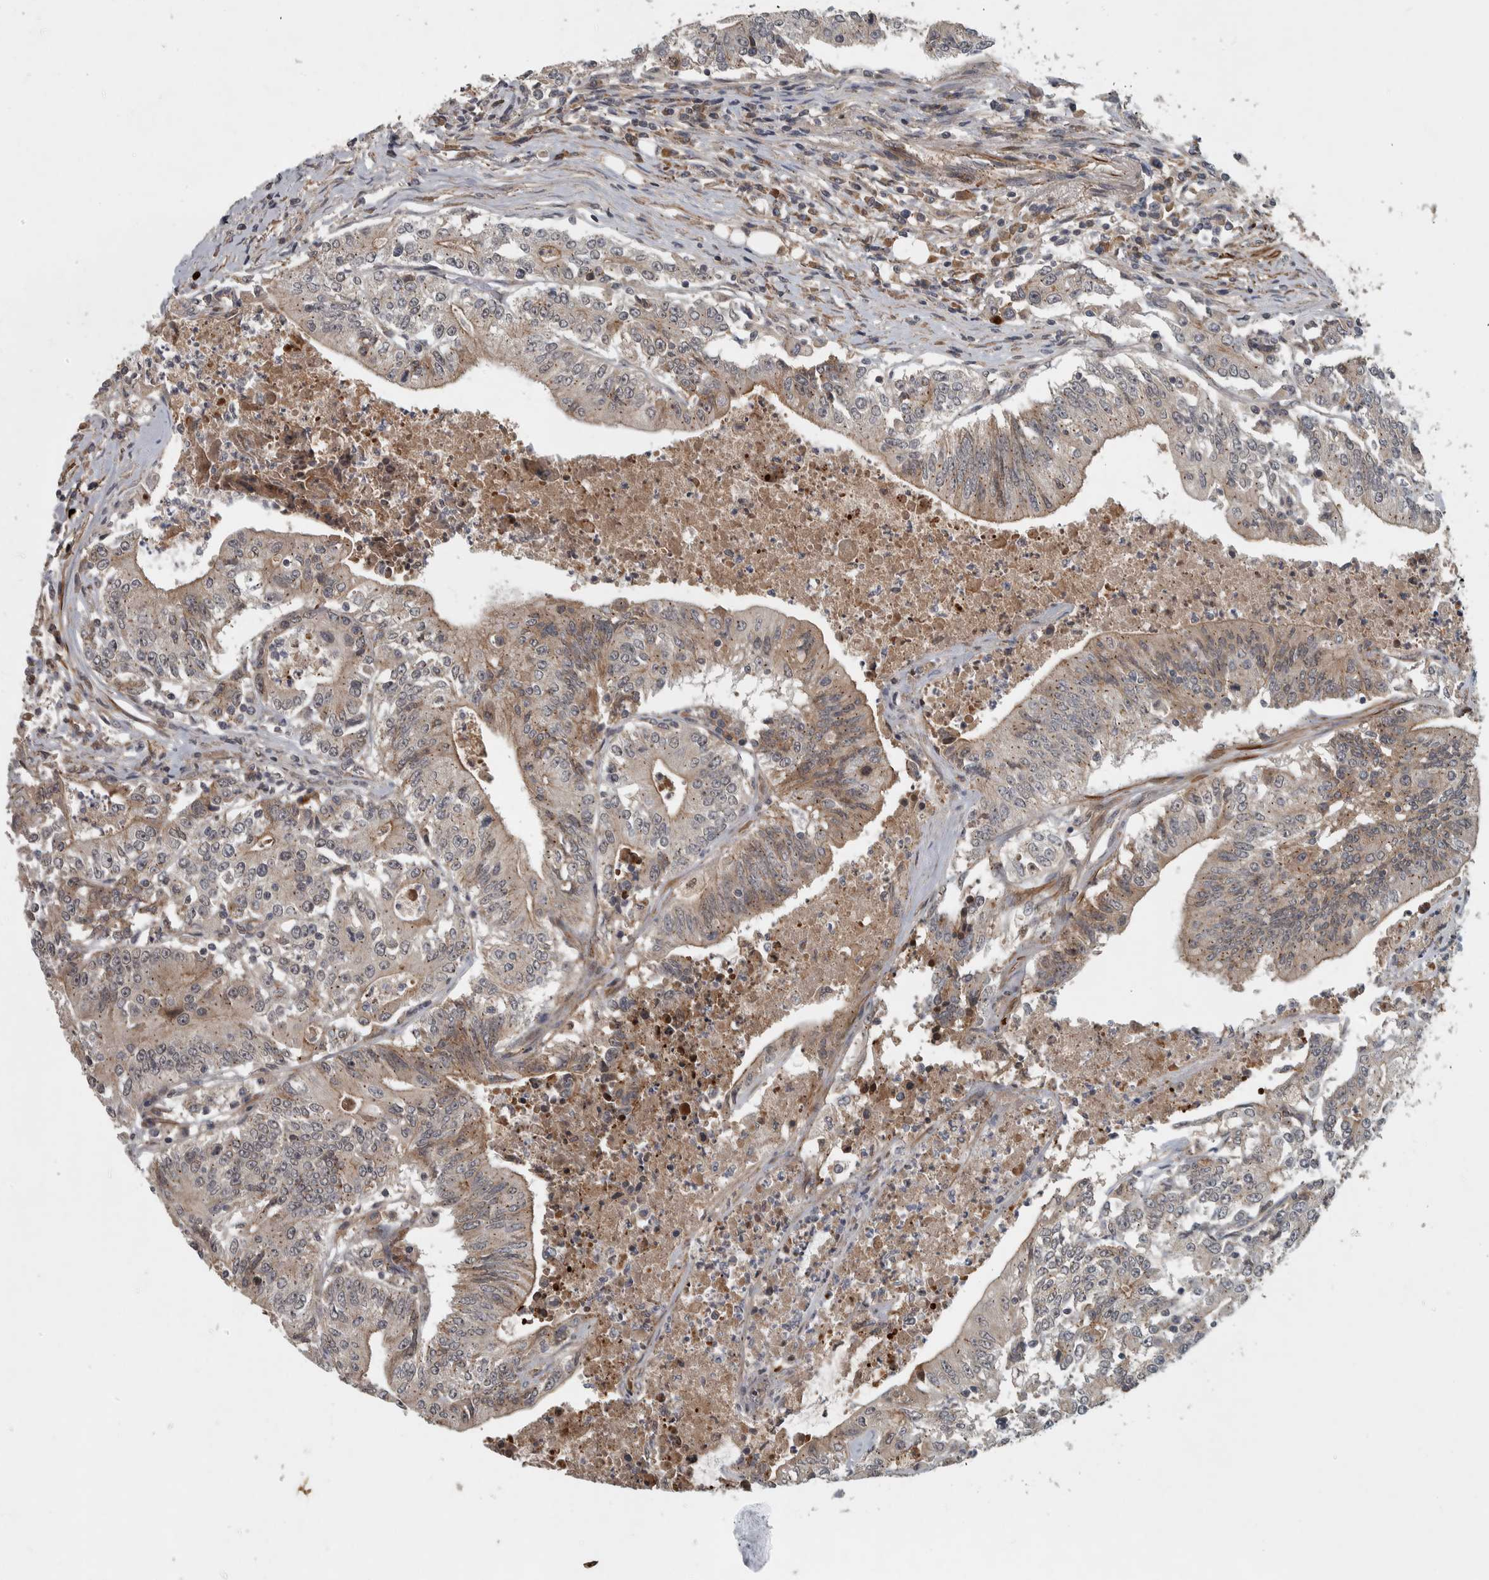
{"staining": {"intensity": "weak", "quantity": ">75%", "location": "cytoplasmic/membranous"}, "tissue": "colorectal cancer", "cell_type": "Tumor cells", "image_type": "cancer", "snomed": [{"axis": "morphology", "description": "Adenocarcinoma, NOS"}, {"axis": "topography", "description": "Colon"}], "caption": "The histopathology image reveals immunohistochemical staining of colorectal adenocarcinoma. There is weak cytoplasmic/membranous staining is seen in approximately >75% of tumor cells.", "gene": "LBHD1", "patient": {"sex": "female", "age": 77}}